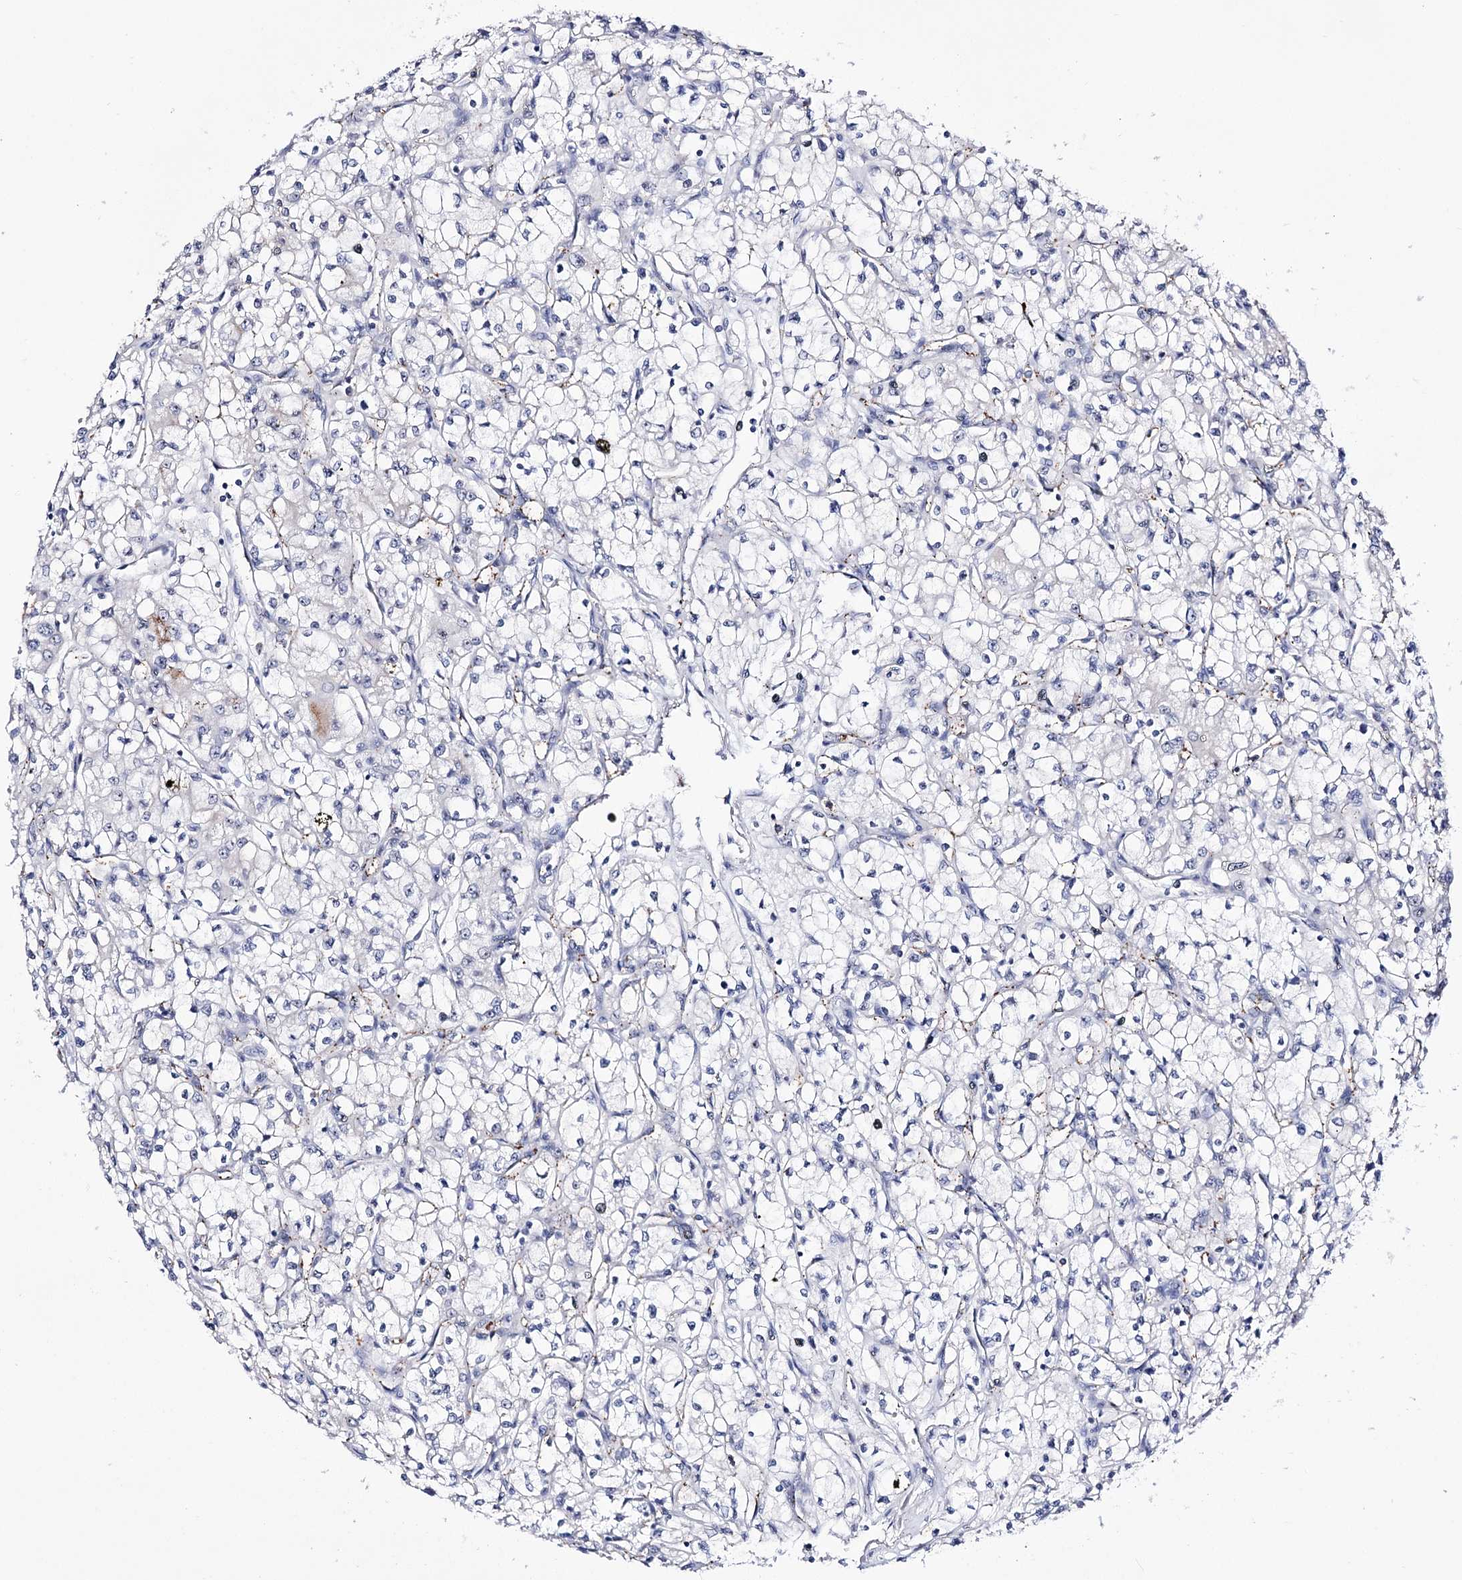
{"staining": {"intensity": "negative", "quantity": "none", "location": "none"}, "tissue": "renal cancer", "cell_type": "Tumor cells", "image_type": "cancer", "snomed": [{"axis": "morphology", "description": "Adenocarcinoma, NOS"}, {"axis": "topography", "description": "Kidney"}], "caption": "Human renal cancer stained for a protein using immunohistochemistry demonstrates no positivity in tumor cells.", "gene": "PCGF5", "patient": {"sex": "male", "age": 59}}